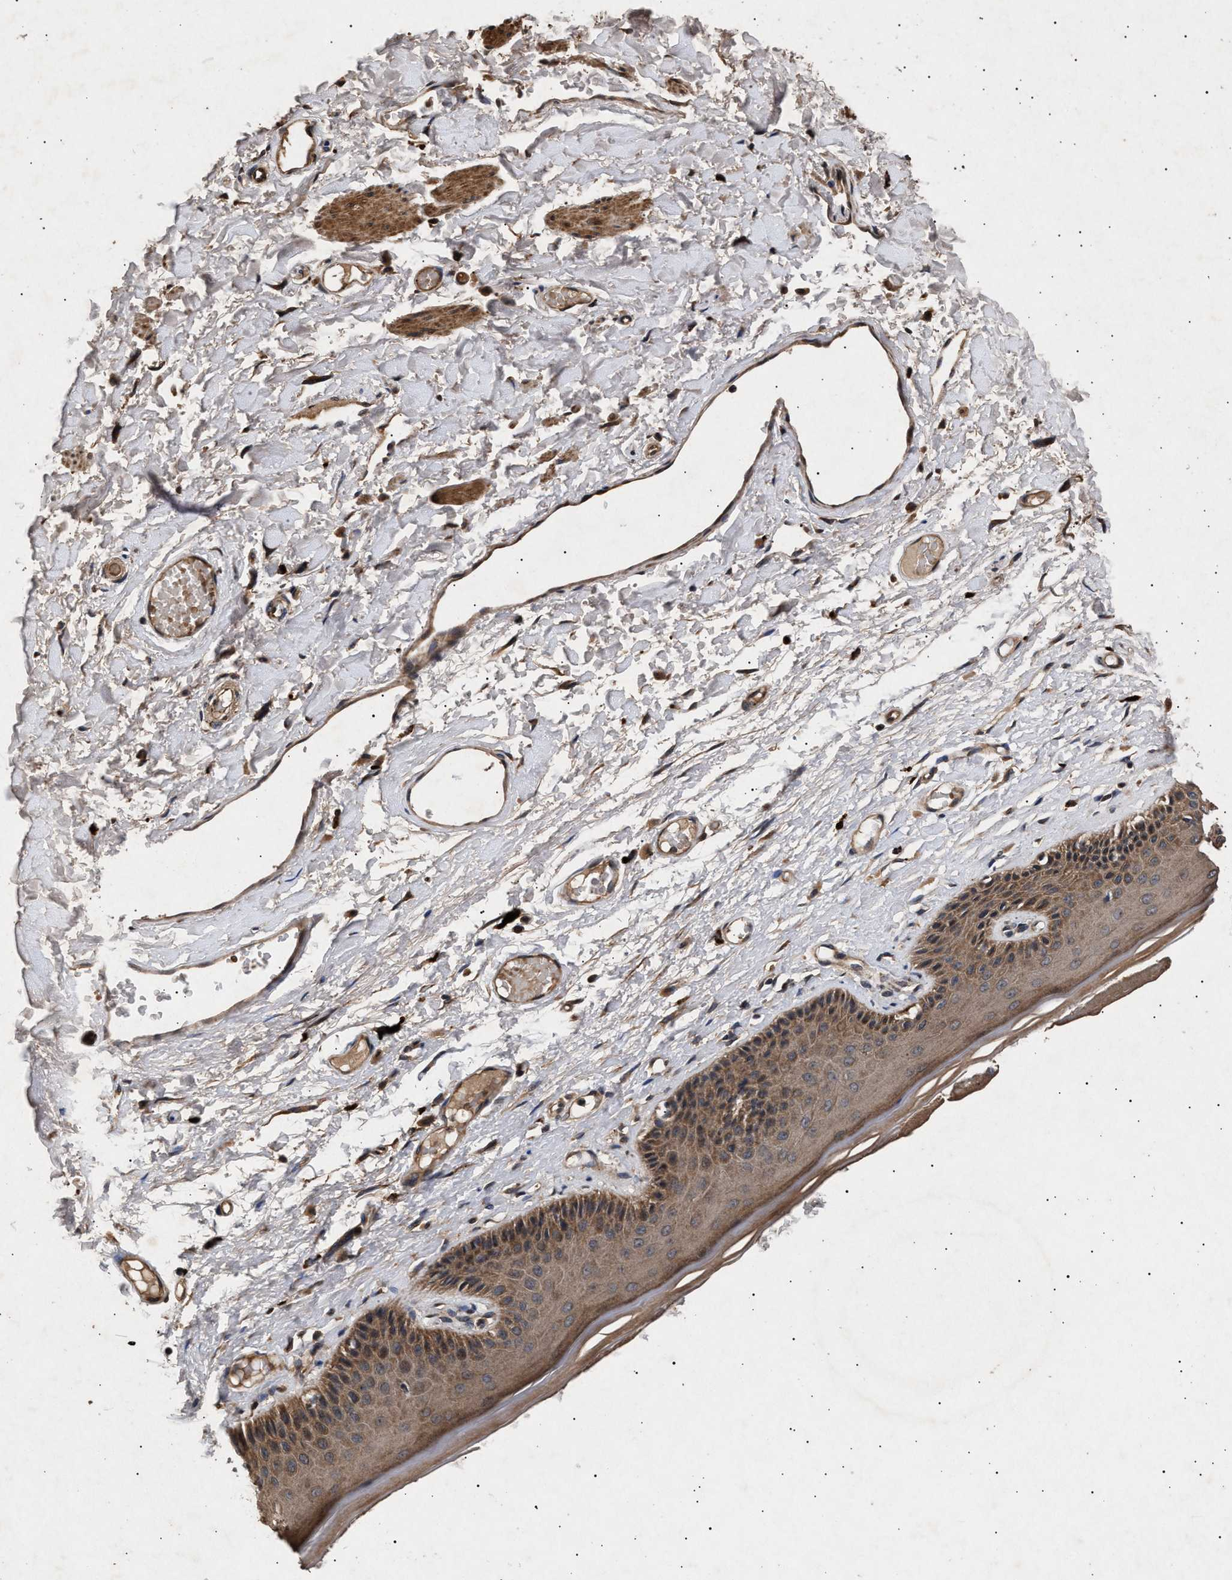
{"staining": {"intensity": "moderate", "quantity": ">75%", "location": "cytoplasmic/membranous"}, "tissue": "skin", "cell_type": "Epidermal cells", "image_type": "normal", "snomed": [{"axis": "morphology", "description": "Normal tissue, NOS"}, {"axis": "topography", "description": "Vulva"}], "caption": "Epidermal cells reveal moderate cytoplasmic/membranous positivity in approximately >75% of cells in benign skin. (brown staining indicates protein expression, while blue staining denotes nuclei).", "gene": "ITGB5", "patient": {"sex": "female", "age": 73}}